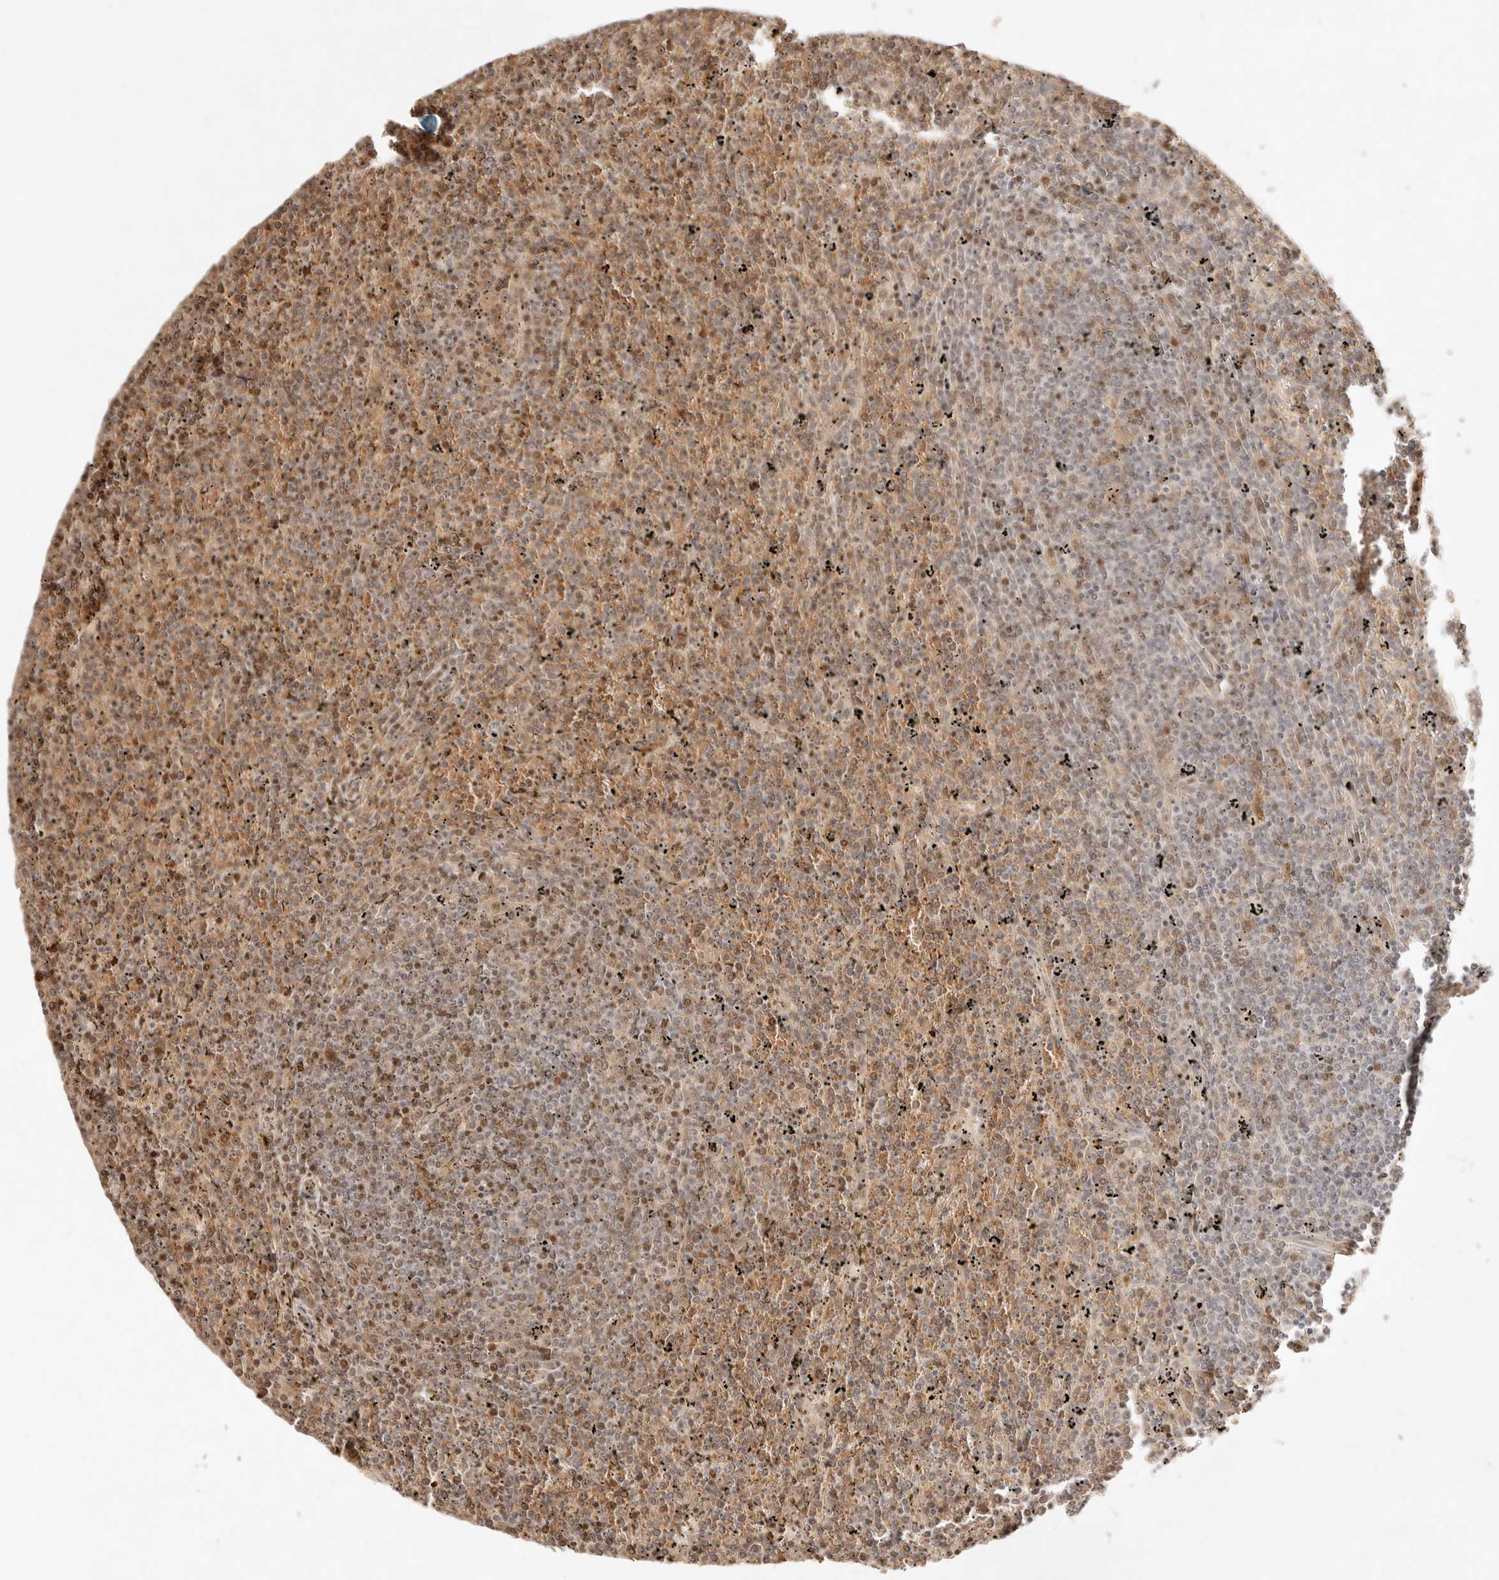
{"staining": {"intensity": "moderate", "quantity": "25%-75%", "location": "cytoplasmic/membranous,nuclear"}, "tissue": "lymphoma", "cell_type": "Tumor cells", "image_type": "cancer", "snomed": [{"axis": "morphology", "description": "Malignant lymphoma, non-Hodgkin's type, Low grade"}, {"axis": "topography", "description": "Spleen"}], "caption": "Tumor cells demonstrate medium levels of moderate cytoplasmic/membranous and nuclear positivity in approximately 25%-75% of cells in human low-grade malignant lymphoma, non-Hodgkin's type.", "gene": "MEP1A", "patient": {"sex": "female", "age": 19}}